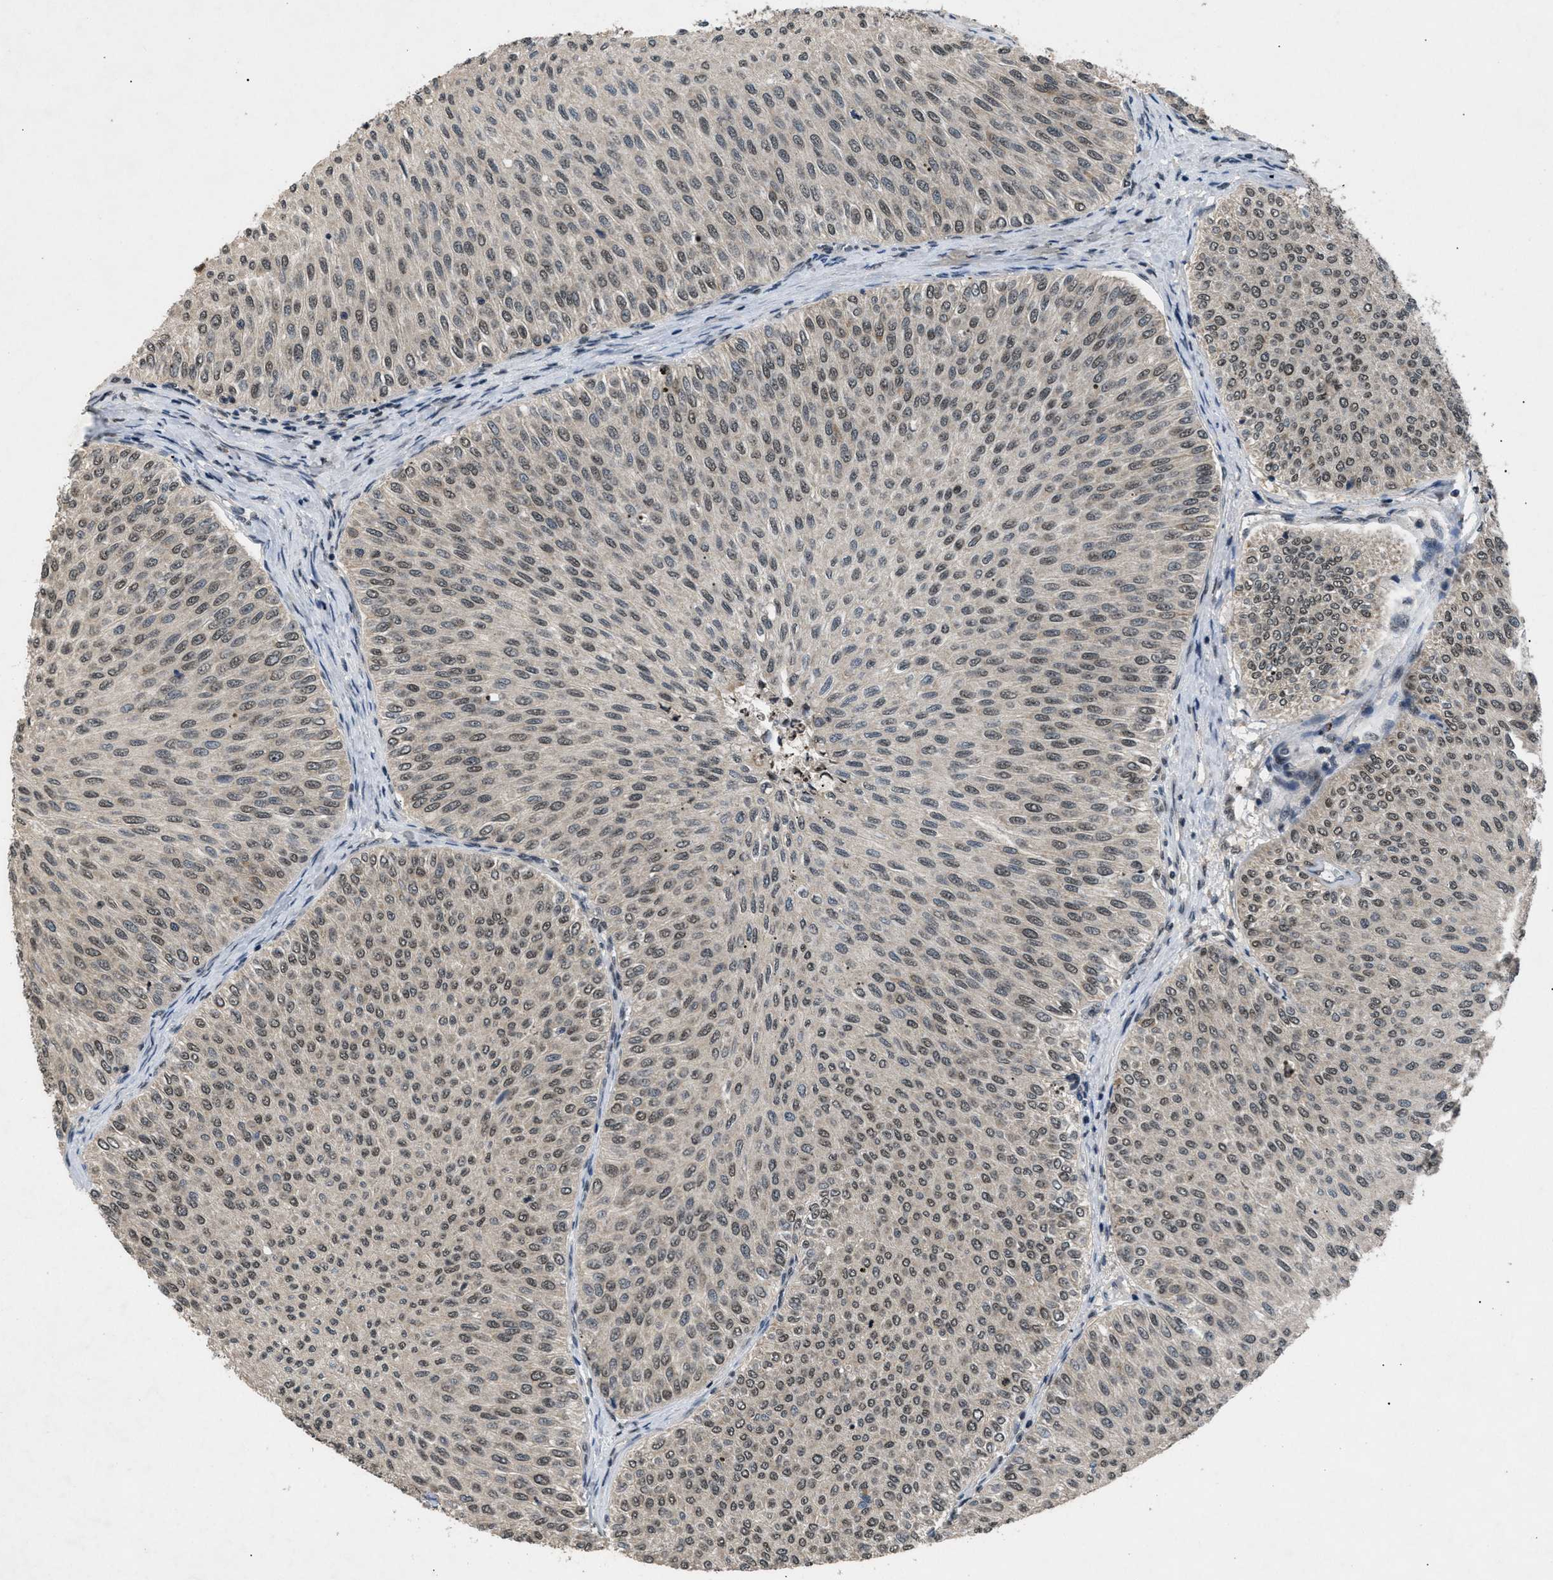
{"staining": {"intensity": "moderate", "quantity": "25%-75%", "location": "nuclear"}, "tissue": "urothelial cancer", "cell_type": "Tumor cells", "image_type": "cancer", "snomed": [{"axis": "morphology", "description": "Urothelial carcinoma, Low grade"}, {"axis": "topography", "description": "Urinary bladder"}], "caption": "A medium amount of moderate nuclear staining is present in about 25%-75% of tumor cells in urothelial carcinoma (low-grade) tissue.", "gene": "RBM5", "patient": {"sex": "male", "age": 78}}